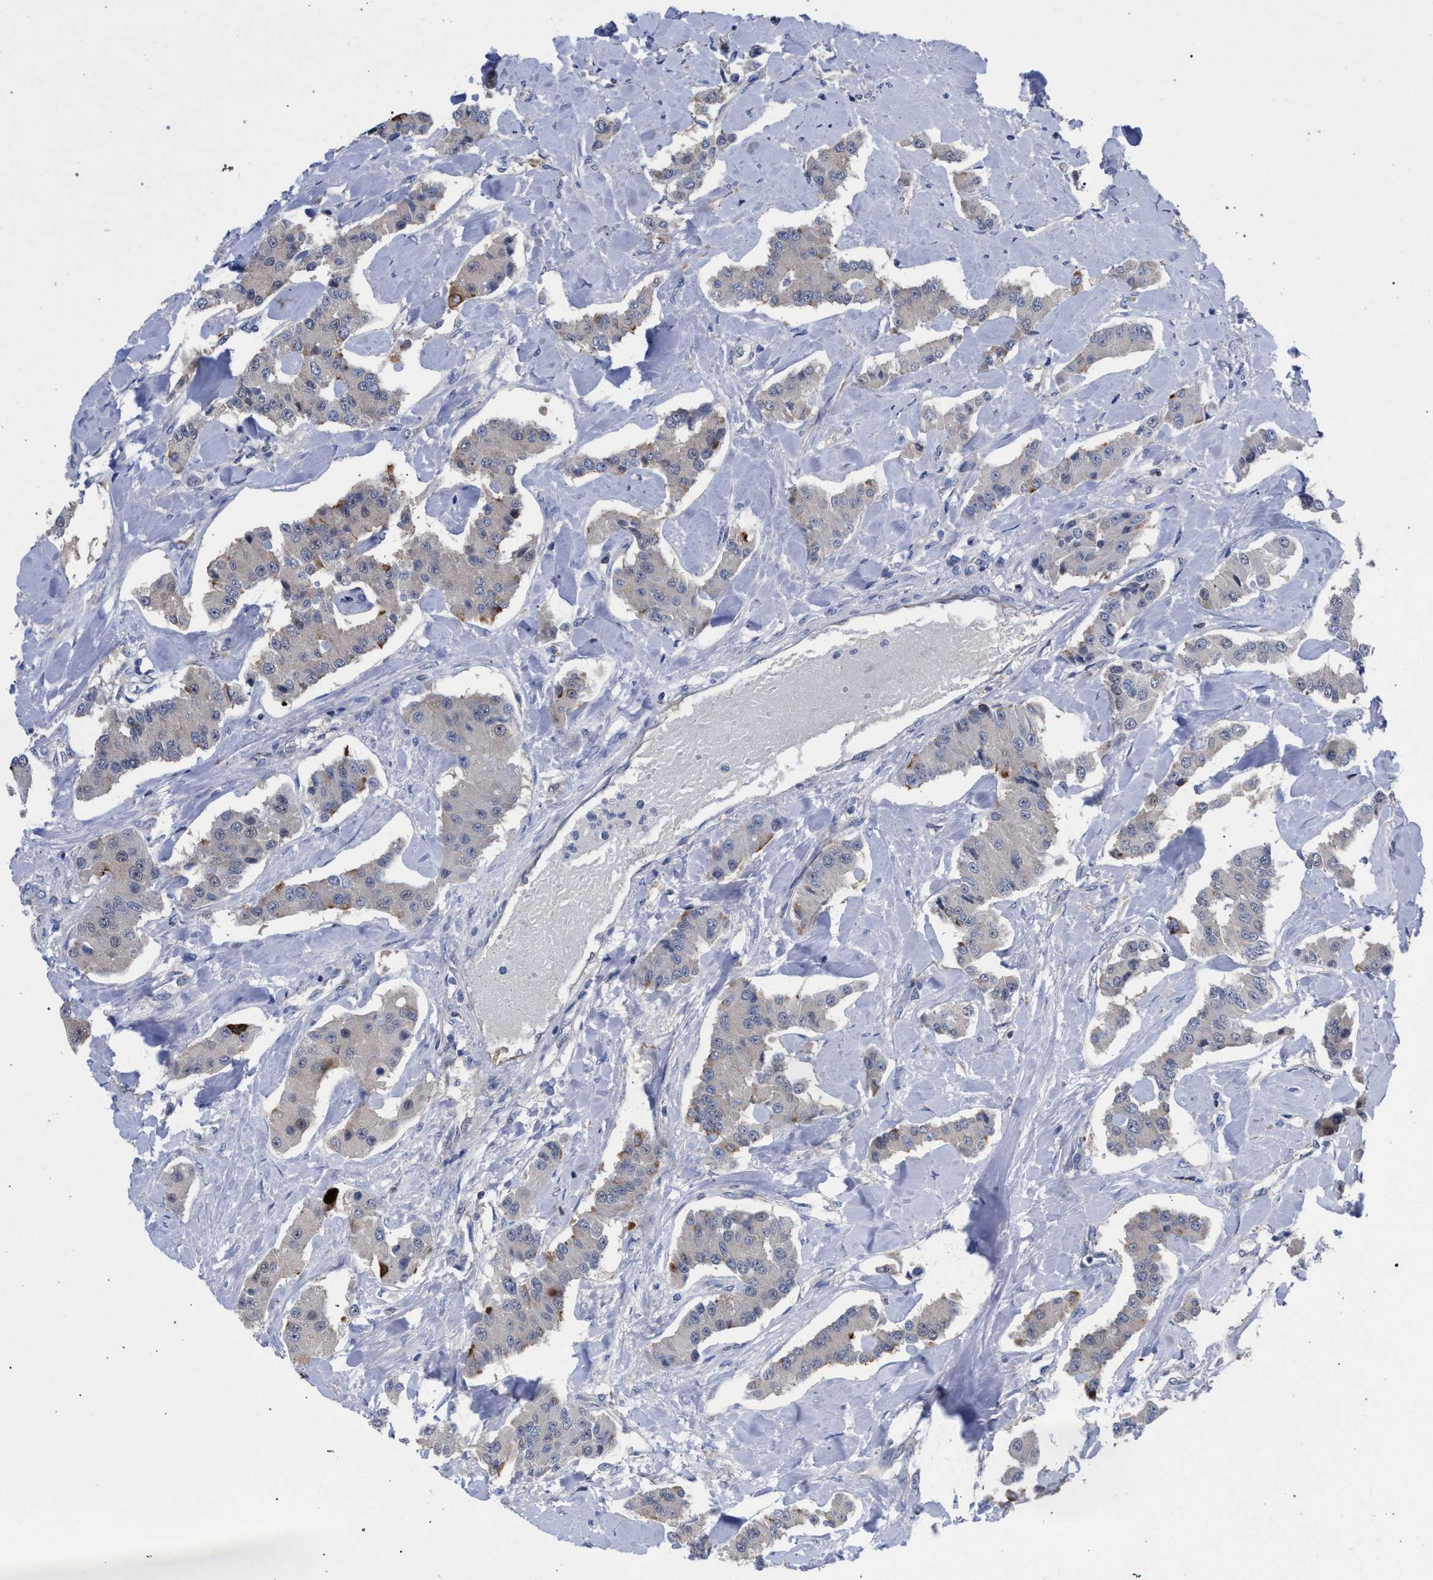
{"staining": {"intensity": "weak", "quantity": "<25%", "location": "cytoplasmic/membranous"}, "tissue": "carcinoid", "cell_type": "Tumor cells", "image_type": "cancer", "snomed": [{"axis": "morphology", "description": "Carcinoid, malignant, NOS"}, {"axis": "topography", "description": "Pancreas"}], "caption": "Immunohistochemical staining of malignant carcinoid demonstrates no significant expression in tumor cells. (DAB immunohistochemistry with hematoxylin counter stain).", "gene": "GMPR", "patient": {"sex": "male", "age": 41}}